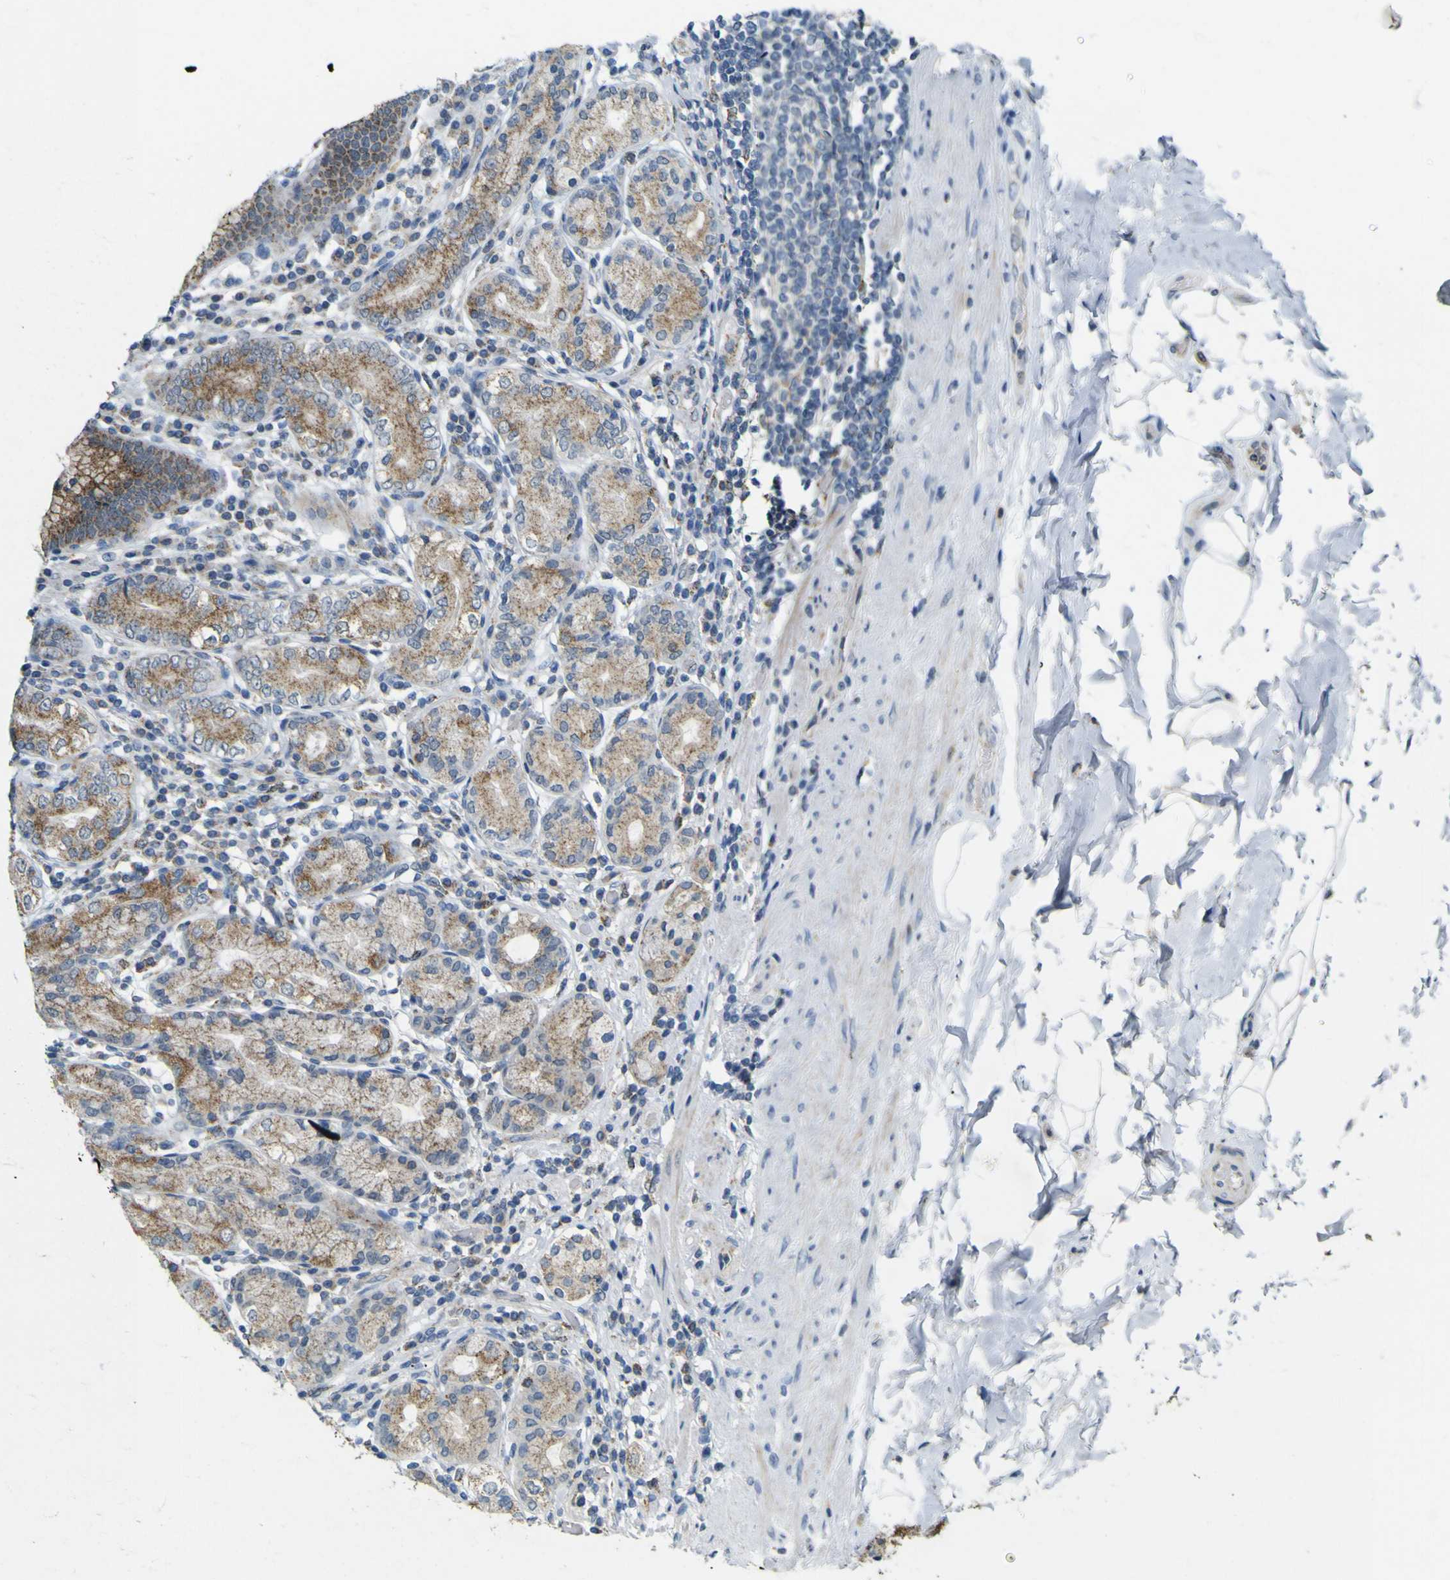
{"staining": {"intensity": "moderate", "quantity": ">75%", "location": "cytoplasmic/membranous"}, "tissue": "stomach", "cell_type": "Glandular cells", "image_type": "normal", "snomed": [{"axis": "morphology", "description": "Normal tissue, NOS"}, {"axis": "topography", "description": "Stomach, lower"}], "caption": "A medium amount of moderate cytoplasmic/membranous staining is present in about >75% of glandular cells in unremarkable stomach.", "gene": "ACBD5", "patient": {"sex": "female", "age": 76}}